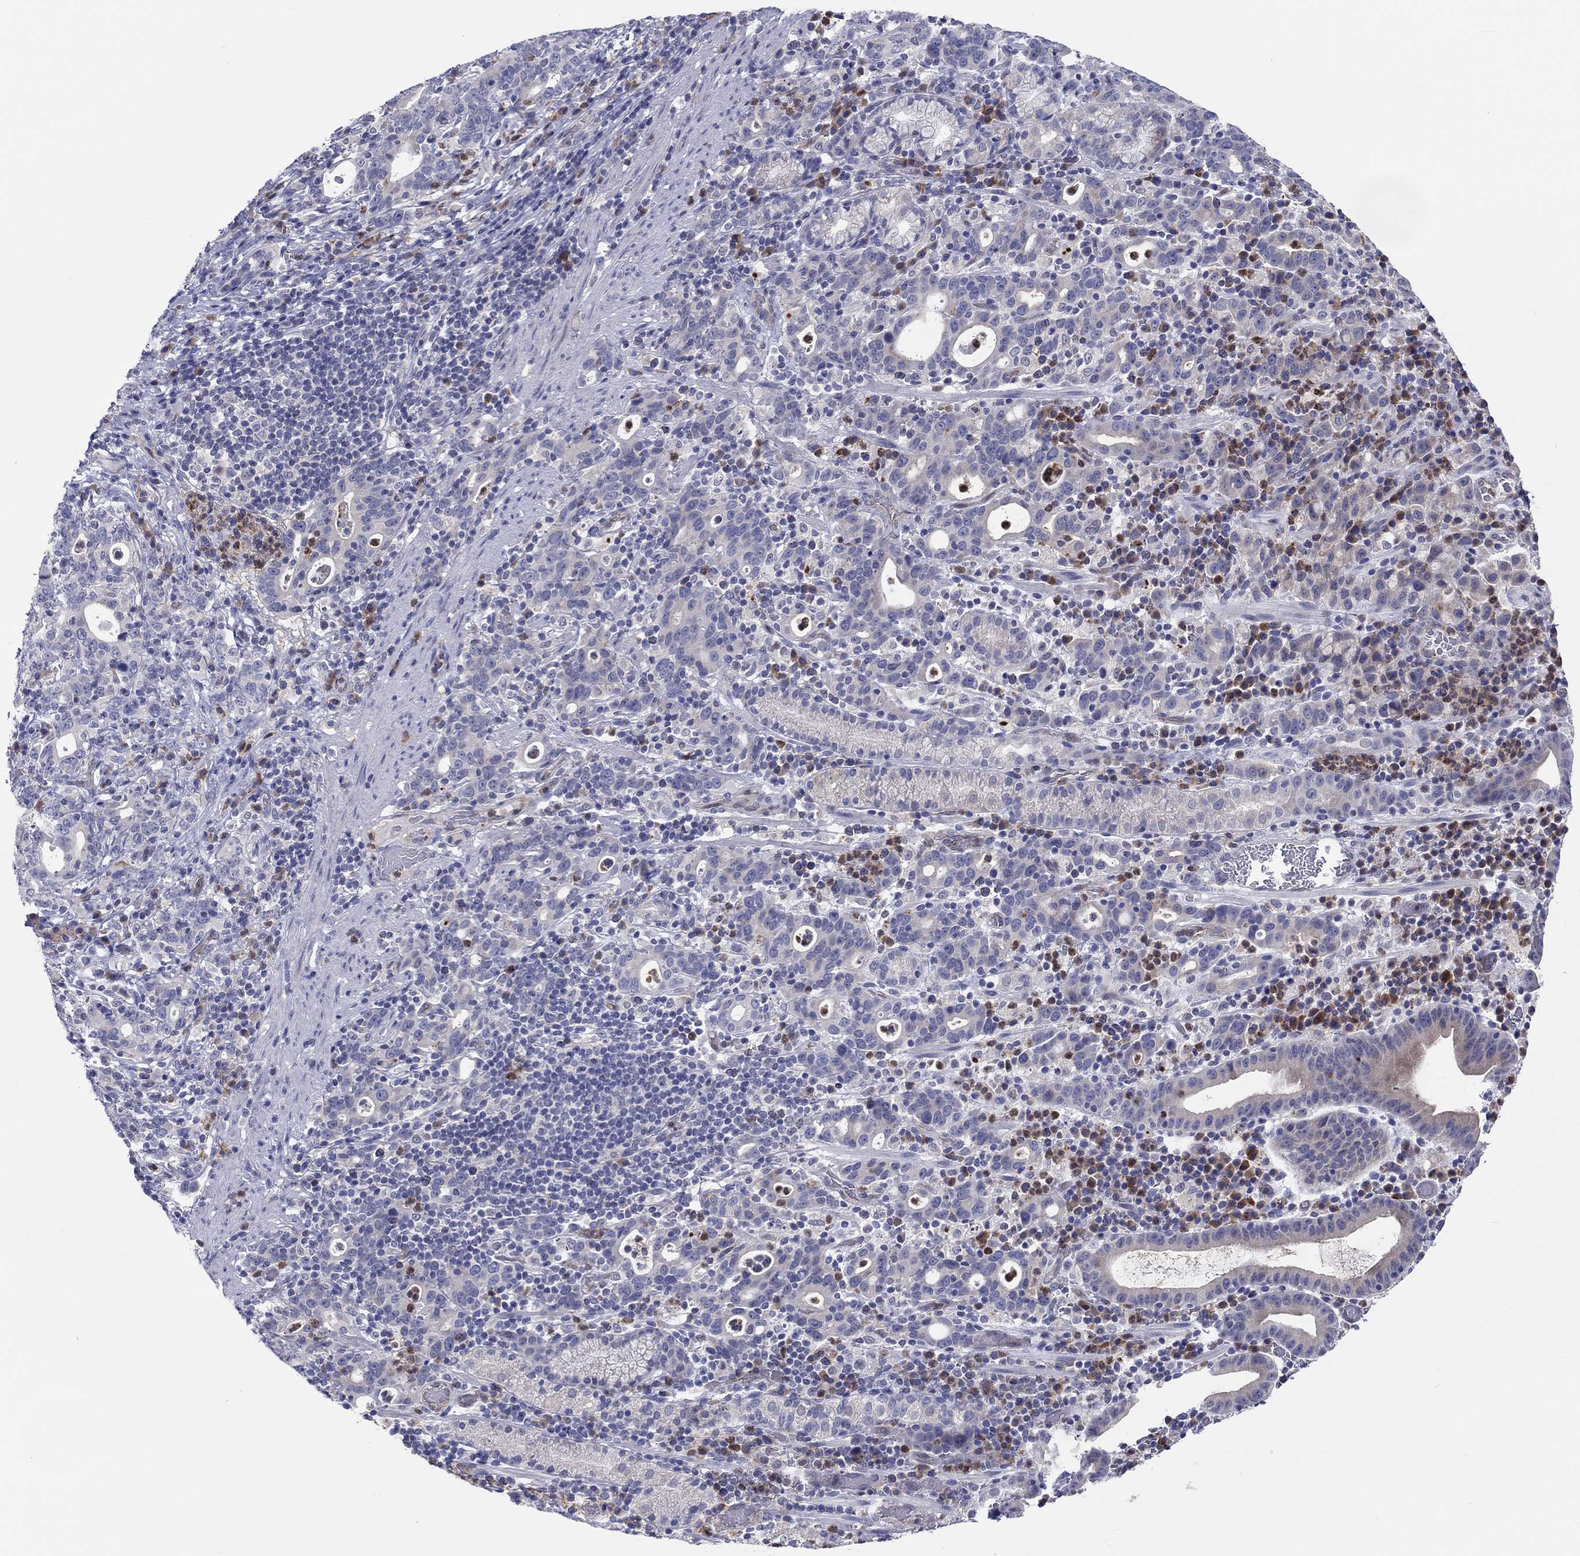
{"staining": {"intensity": "negative", "quantity": "none", "location": "none"}, "tissue": "stomach cancer", "cell_type": "Tumor cells", "image_type": "cancer", "snomed": [{"axis": "morphology", "description": "Adenocarcinoma, NOS"}, {"axis": "topography", "description": "Stomach"}], "caption": "Immunohistochemistry (IHC) of human stomach cancer (adenocarcinoma) exhibits no staining in tumor cells.", "gene": "ABCG4", "patient": {"sex": "male", "age": 79}}